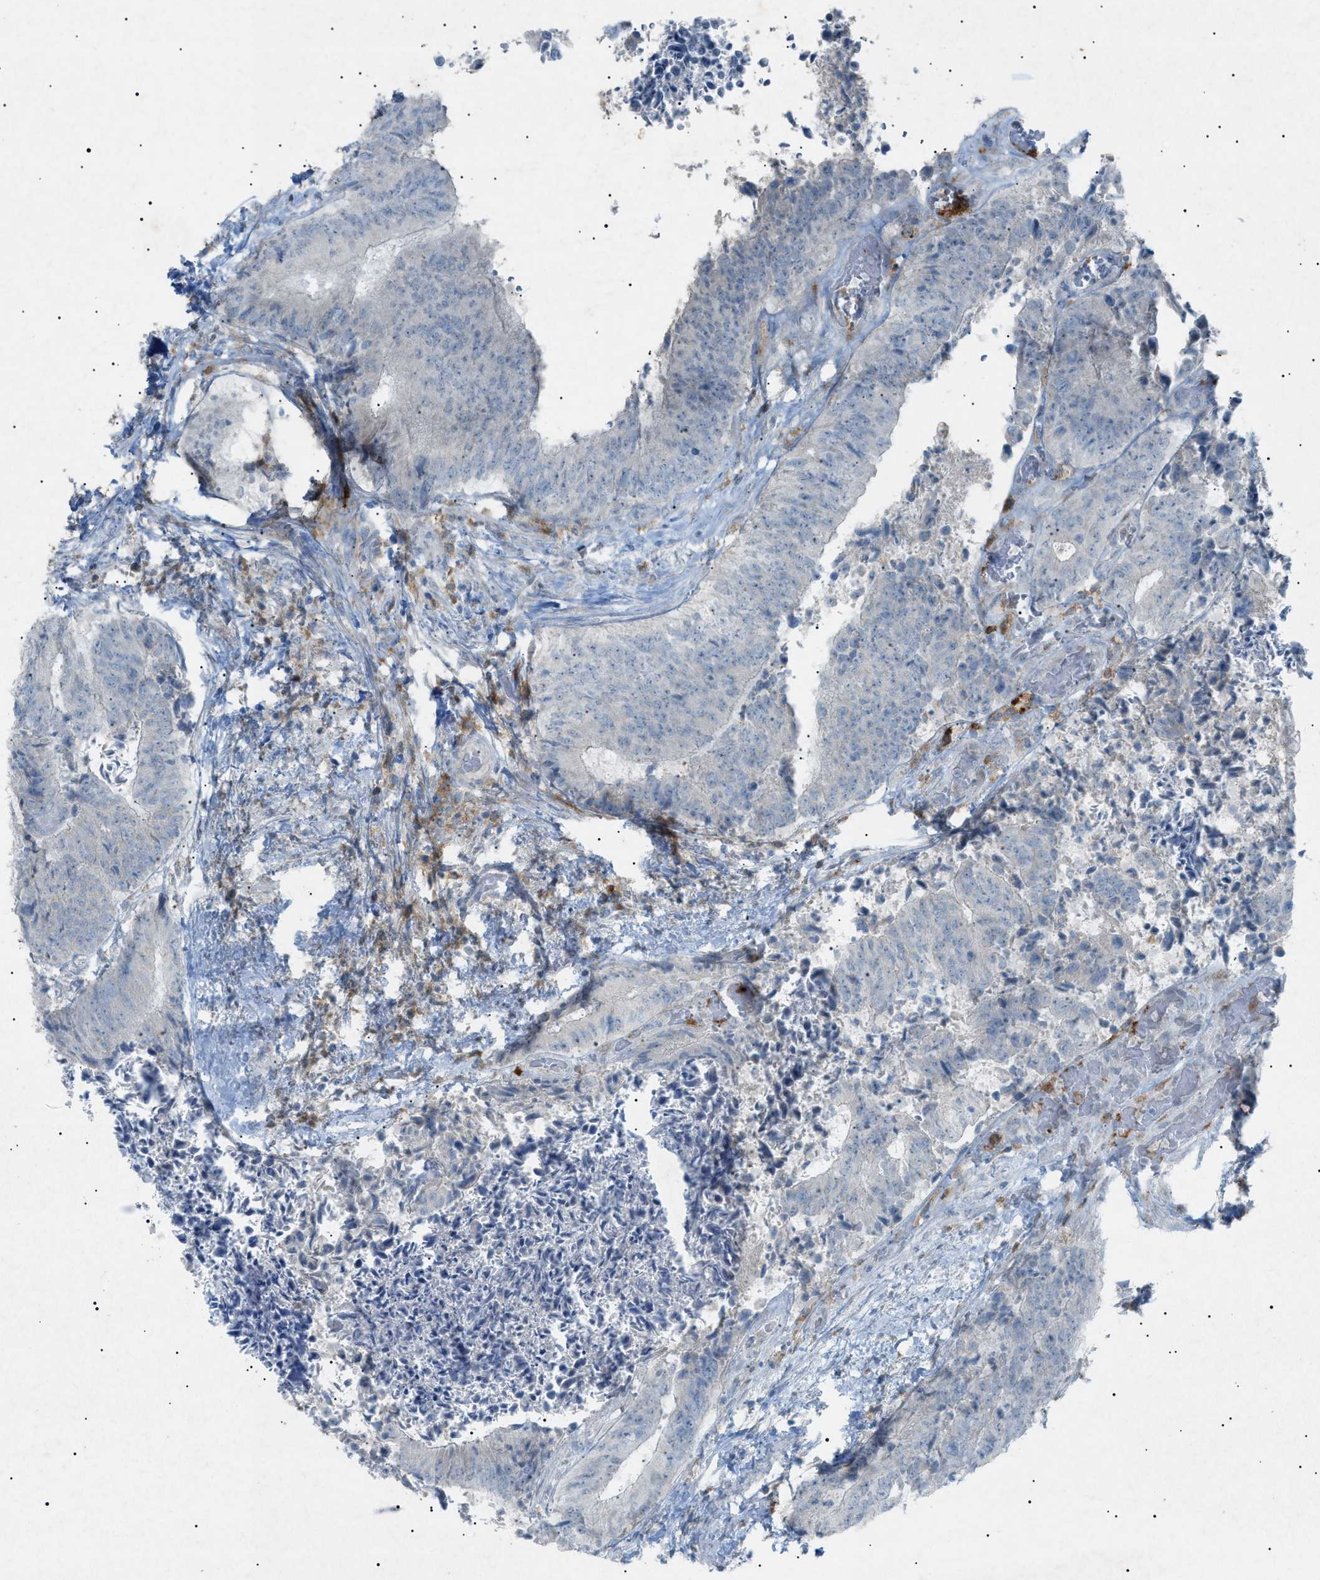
{"staining": {"intensity": "negative", "quantity": "none", "location": "none"}, "tissue": "colorectal cancer", "cell_type": "Tumor cells", "image_type": "cancer", "snomed": [{"axis": "morphology", "description": "Adenocarcinoma, NOS"}, {"axis": "topography", "description": "Rectum"}], "caption": "Immunohistochemistry (IHC) of adenocarcinoma (colorectal) exhibits no staining in tumor cells.", "gene": "BTK", "patient": {"sex": "male", "age": 72}}